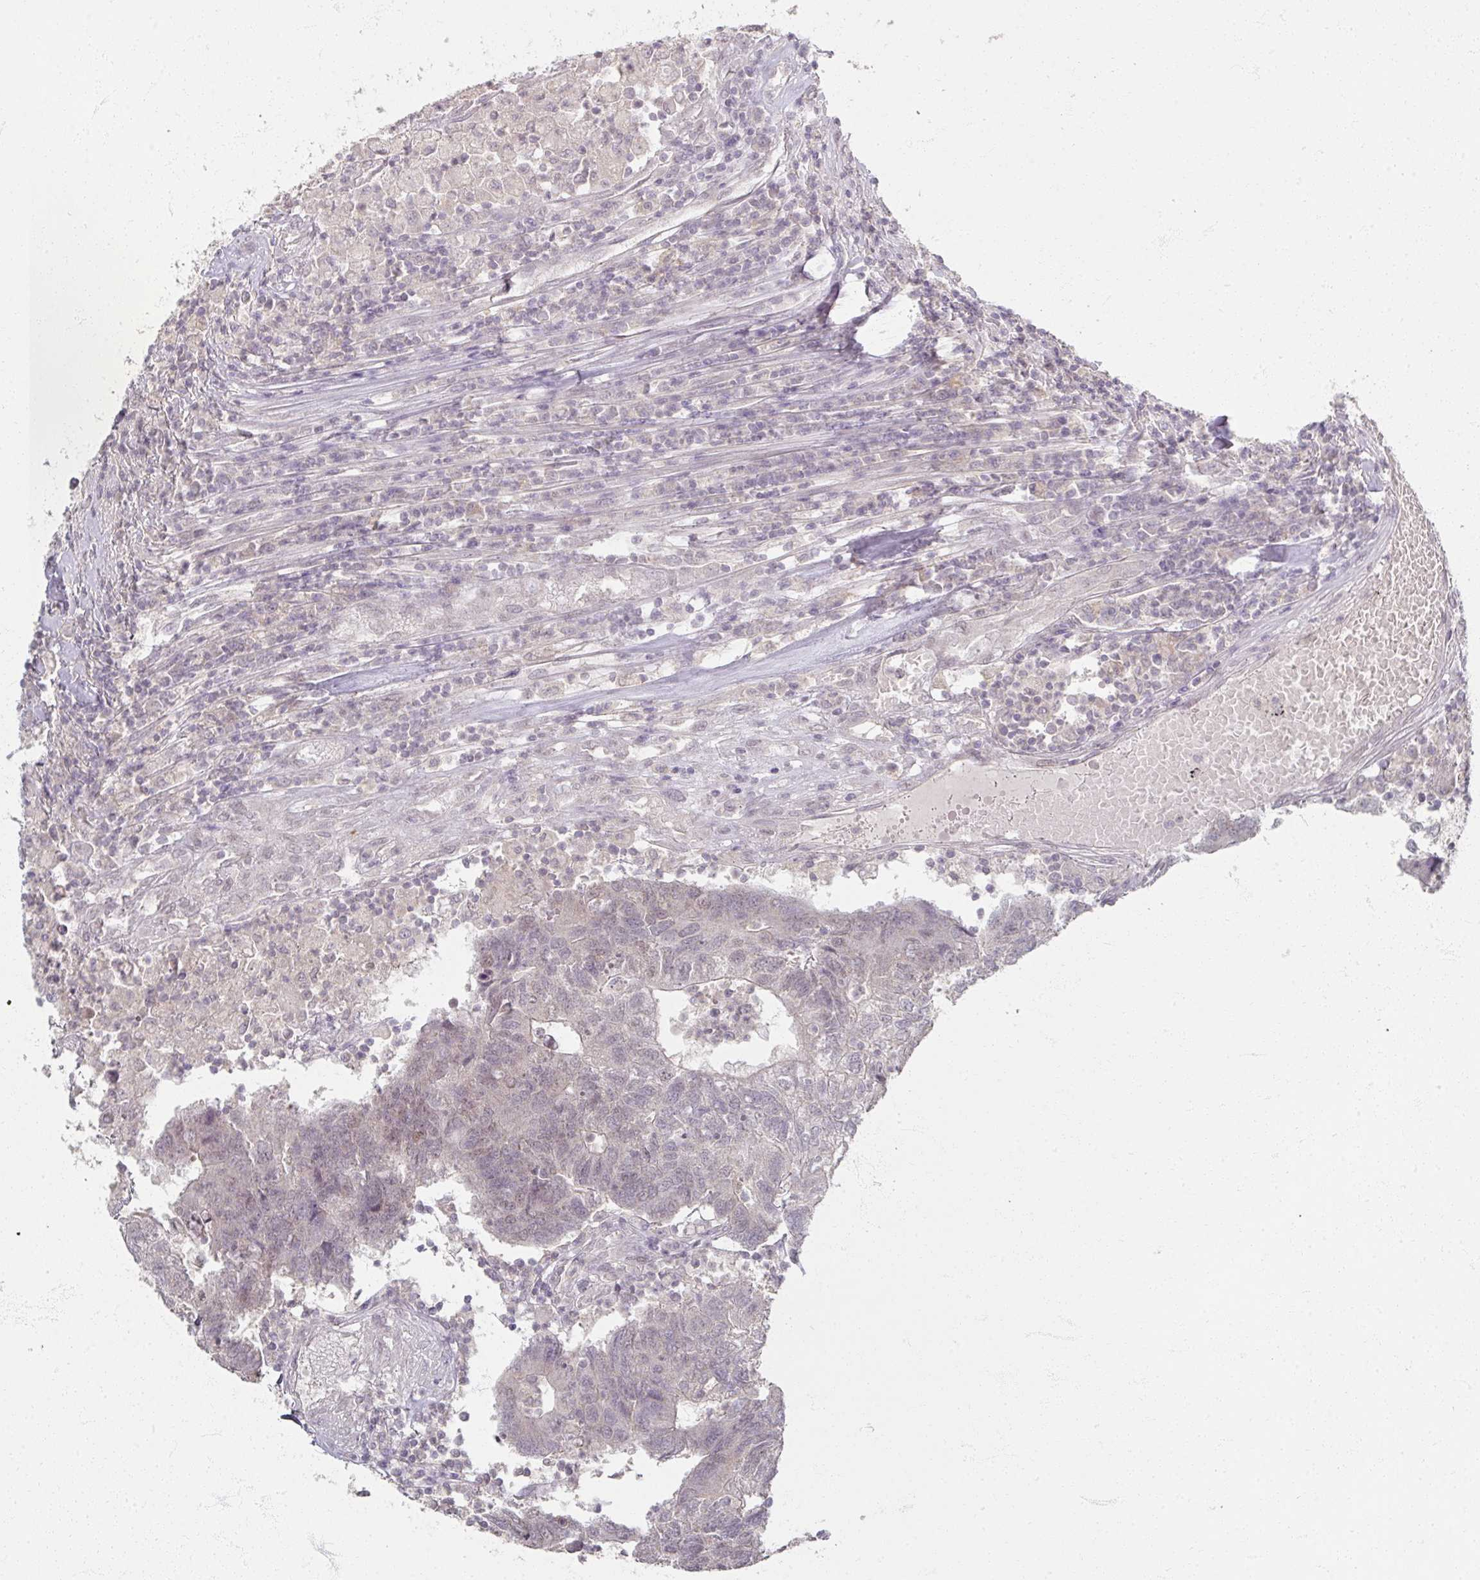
{"staining": {"intensity": "negative", "quantity": "none", "location": "none"}, "tissue": "colorectal cancer", "cell_type": "Tumor cells", "image_type": "cancer", "snomed": [{"axis": "morphology", "description": "Adenocarcinoma, NOS"}, {"axis": "topography", "description": "Colon"}], "caption": "A micrograph of colorectal cancer (adenocarcinoma) stained for a protein reveals no brown staining in tumor cells.", "gene": "SOX11", "patient": {"sex": "female", "age": 48}}